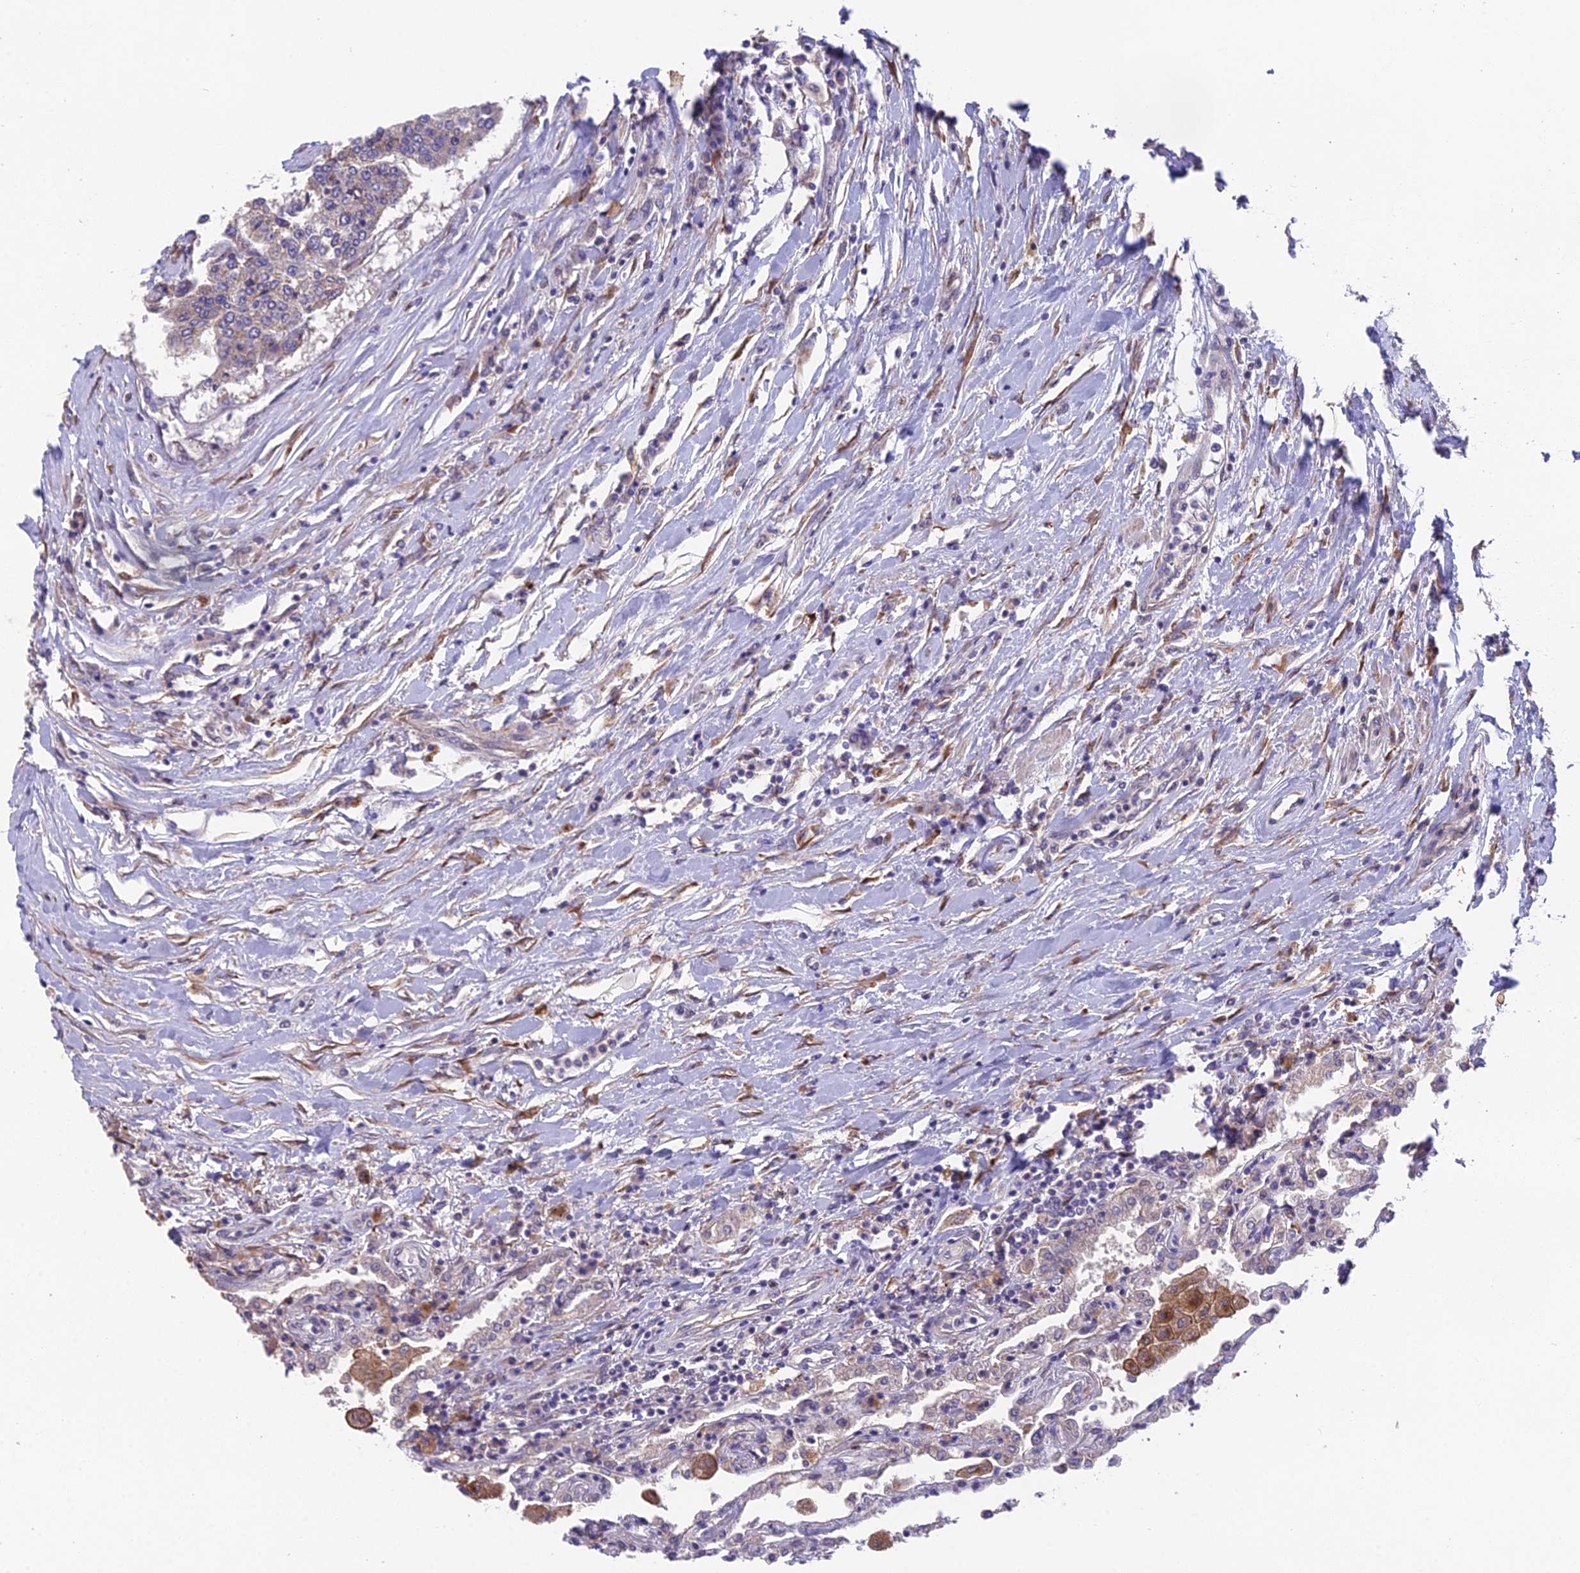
{"staining": {"intensity": "negative", "quantity": "none", "location": "none"}, "tissue": "lung", "cell_type": "Alveolar cells", "image_type": "normal", "snomed": [{"axis": "morphology", "description": "Normal tissue, NOS"}, {"axis": "topography", "description": "Bronchus"}, {"axis": "topography", "description": "Lung"}], "caption": "Lung was stained to show a protein in brown. There is no significant staining in alveolar cells. The staining is performed using DAB (3,3'-diaminobenzidine) brown chromogen with nuclei counter-stained in using hematoxylin.", "gene": "PUS10", "patient": {"sex": "female", "age": 49}}